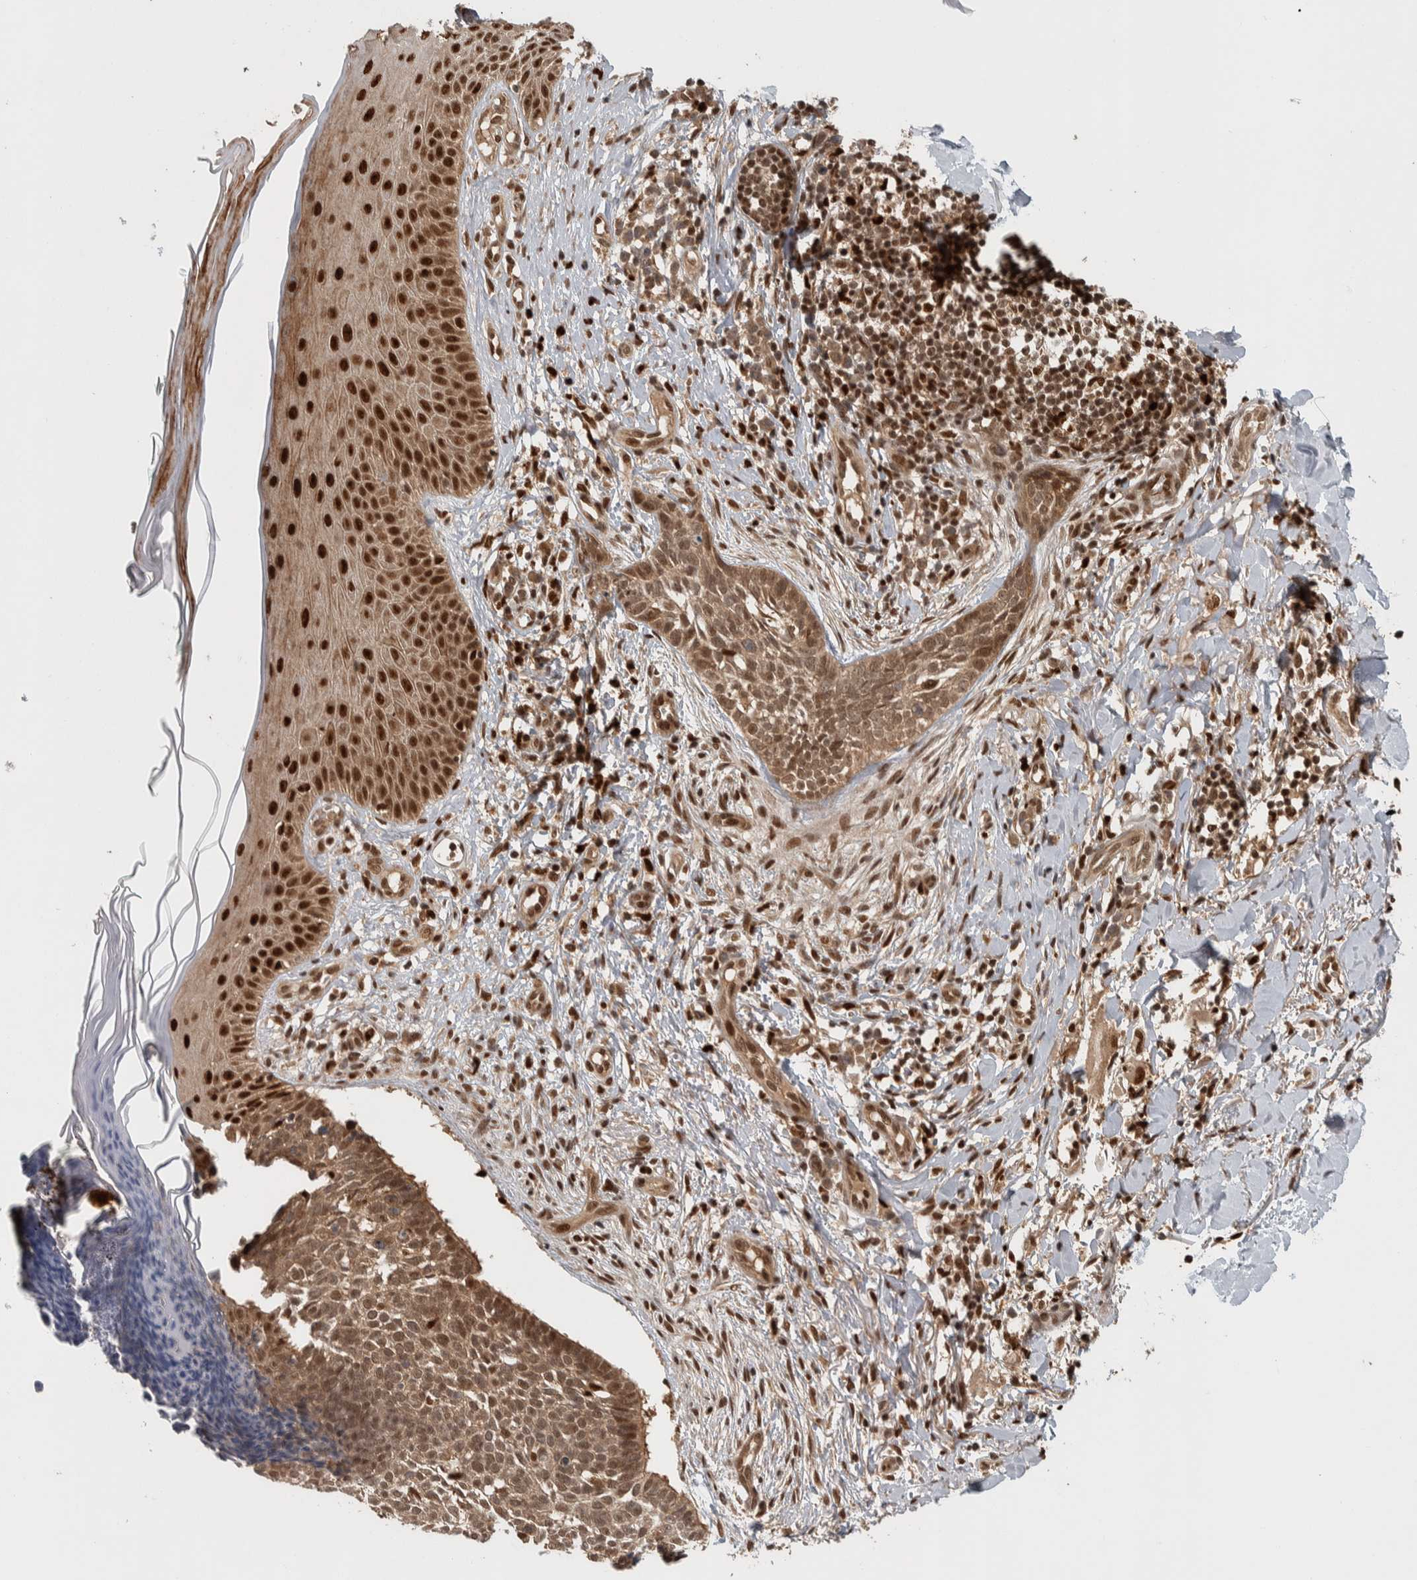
{"staining": {"intensity": "weak", "quantity": ">75%", "location": "nuclear"}, "tissue": "skin cancer", "cell_type": "Tumor cells", "image_type": "cancer", "snomed": [{"axis": "morphology", "description": "Normal tissue, NOS"}, {"axis": "morphology", "description": "Basal cell carcinoma"}, {"axis": "topography", "description": "Skin"}], "caption": "Human skin basal cell carcinoma stained with a brown dye displays weak nuclear positive positivity in about >75% of tumor cells.", "gene": "RPS6KA4", "patient": {"sex": "male", "age": 67}}